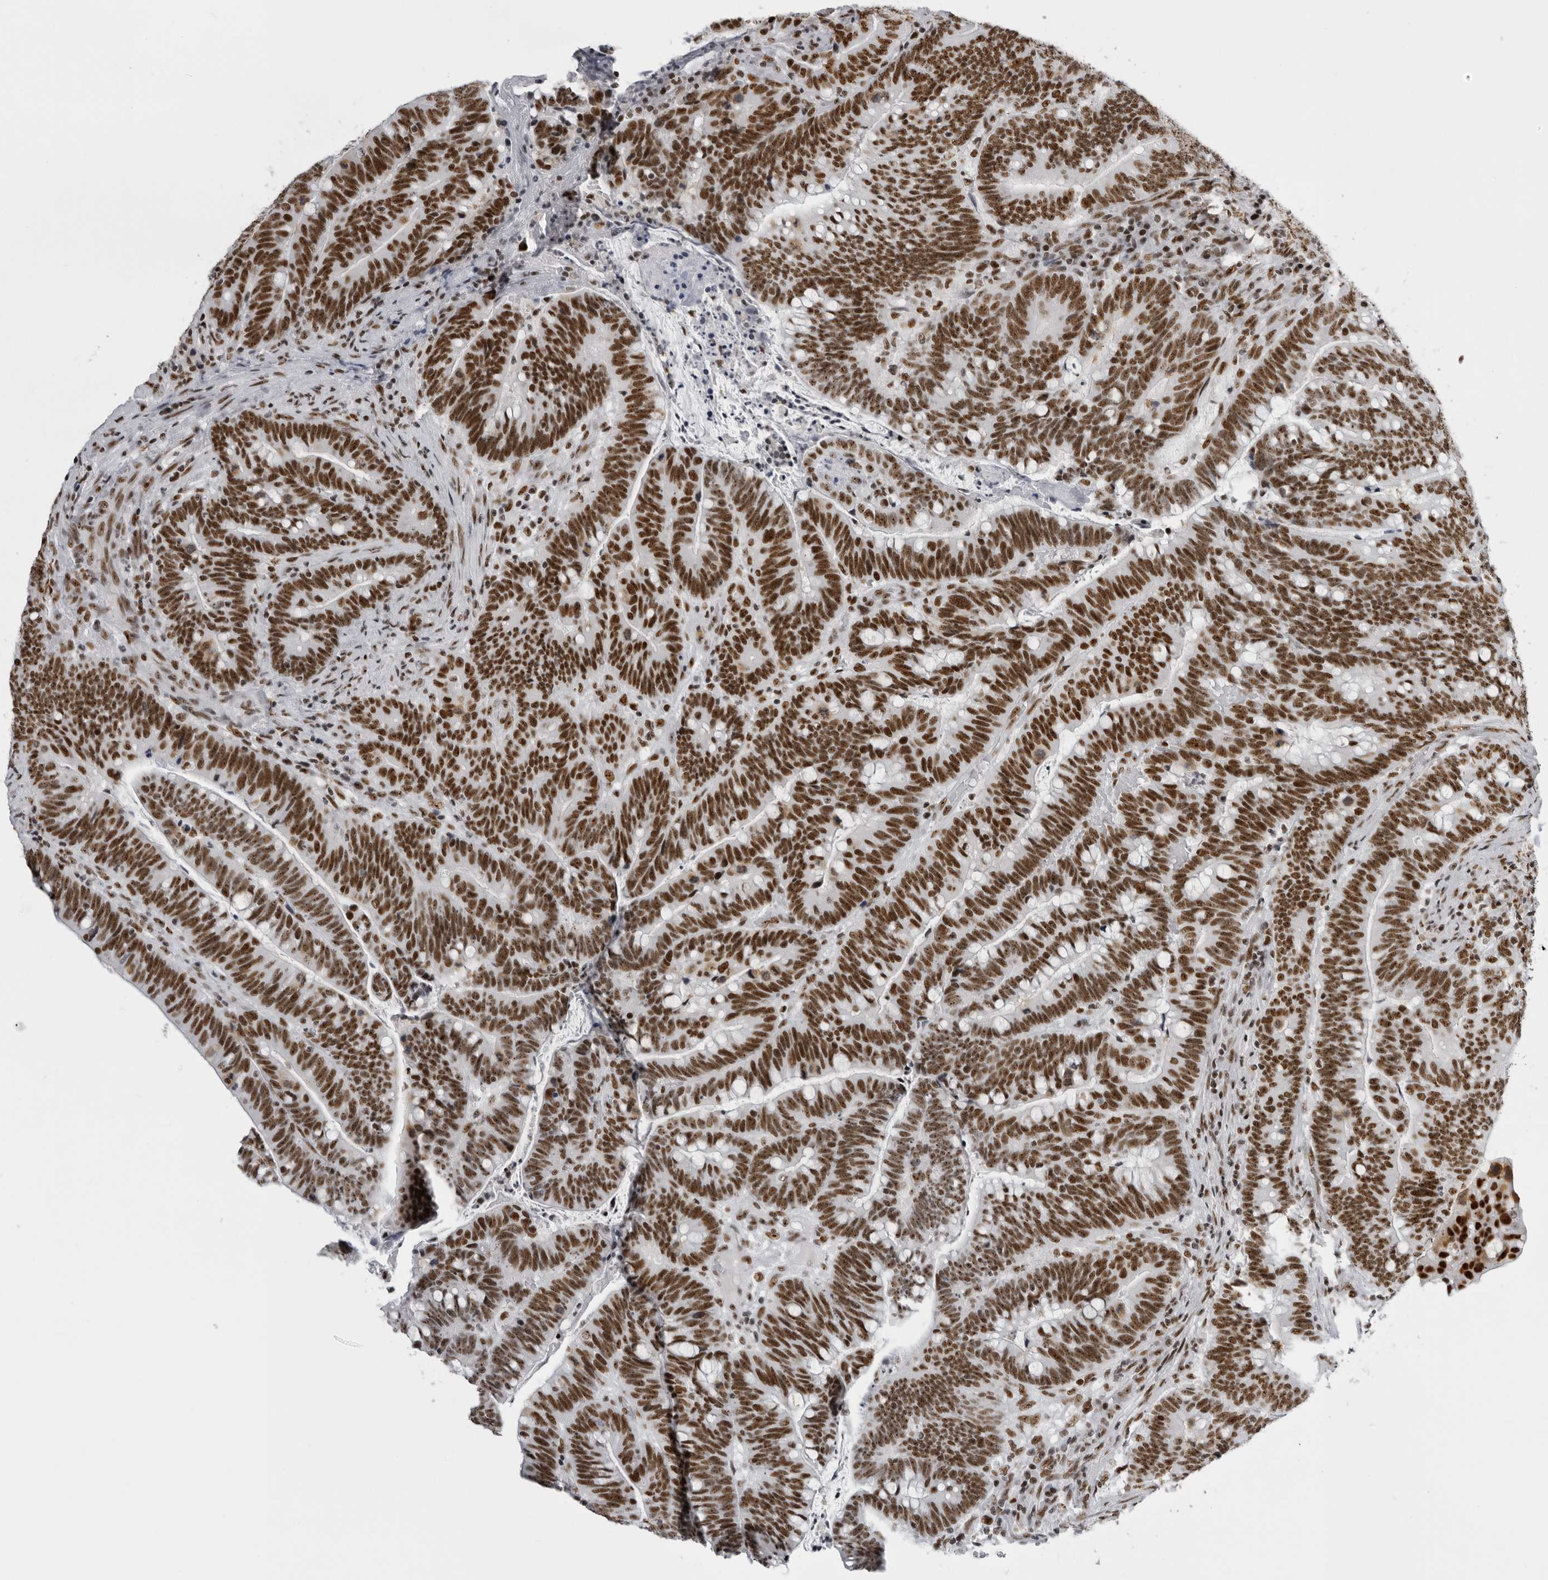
{"staining": {"intensity": "strong", "quantity": ">75%", "location": "nuclear"}, "tissue": "colorectal cancer", "cell_type": "Tumor cells", "image_type": "cancer", "snomed": [{"axis": "morphology", "description": "Adenocarcinoma, NOS"}, {"axis": "topography", "description": "Colon"}], "caption": "Immunohistochemical staining of colorectal cancer displays high levels of strong nuclear positivity in approximately >75% of tumor cells. (Stains: DAB (3,3'-diaminobenzidine) in brown, nuclei in blue, Microscopy: brightfield microscopy at high magnification).", "gene": "DHX9", "patient": {"sex": "female", "age": 66}}